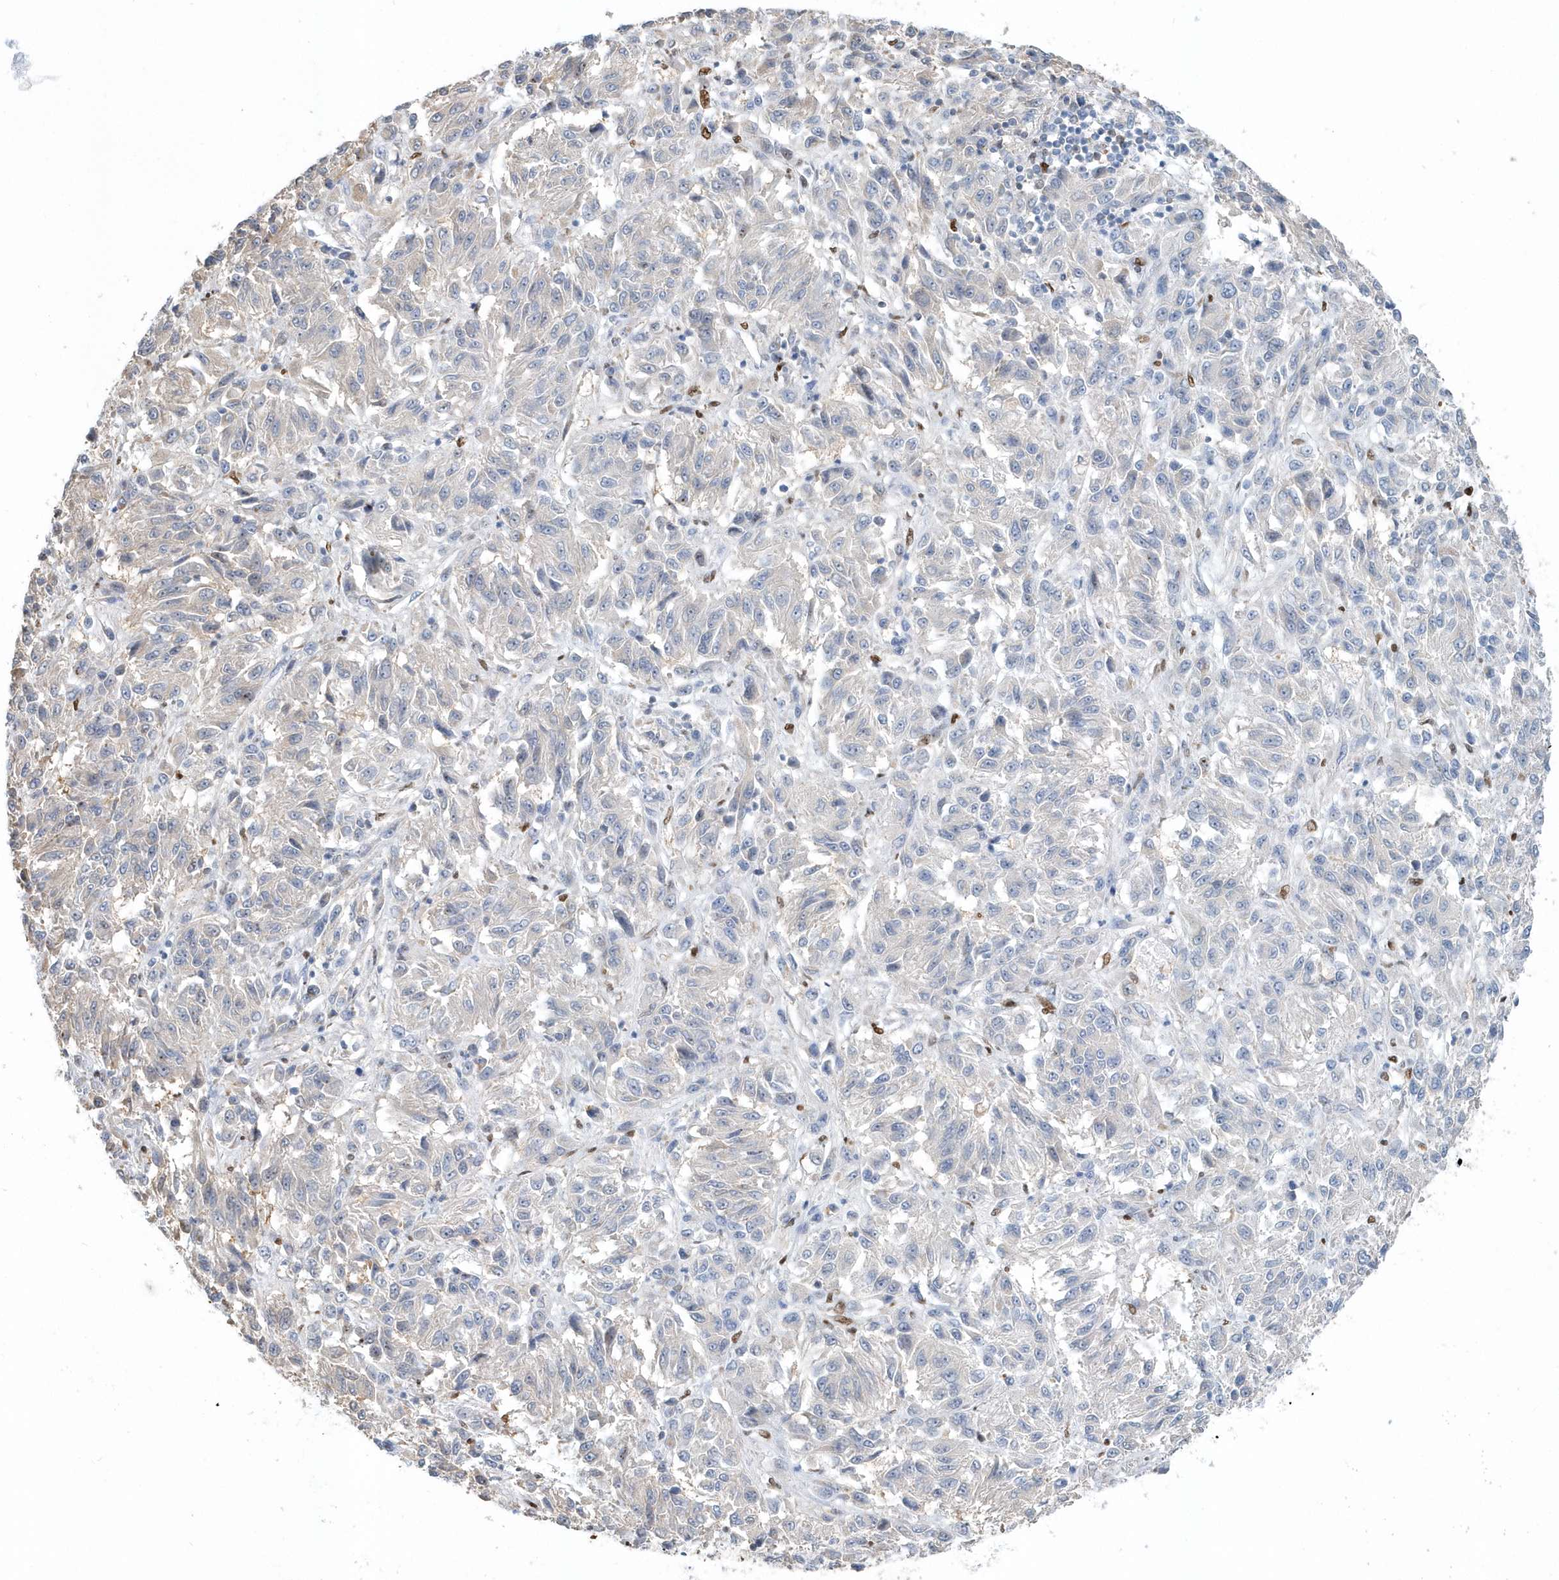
{"staining": {"intensity": "negative", "quantity": "none", "location": "none"}, "tissue": "melanoma", "cell_type": "Tumor cells", "image_type": "cancer", "snomed": [{"axis": "morphology", "description": "Malignant melanoma, Metastatic site"}, {"axis": "topography", "description": "Lung"}], "caption": "This is an IHC micrograph of malignant melanoma (metastatic site). There is no expression in tumor cells.", "gene": "MACROH2A2", "patient": {"sex": "male", "age": 64}}